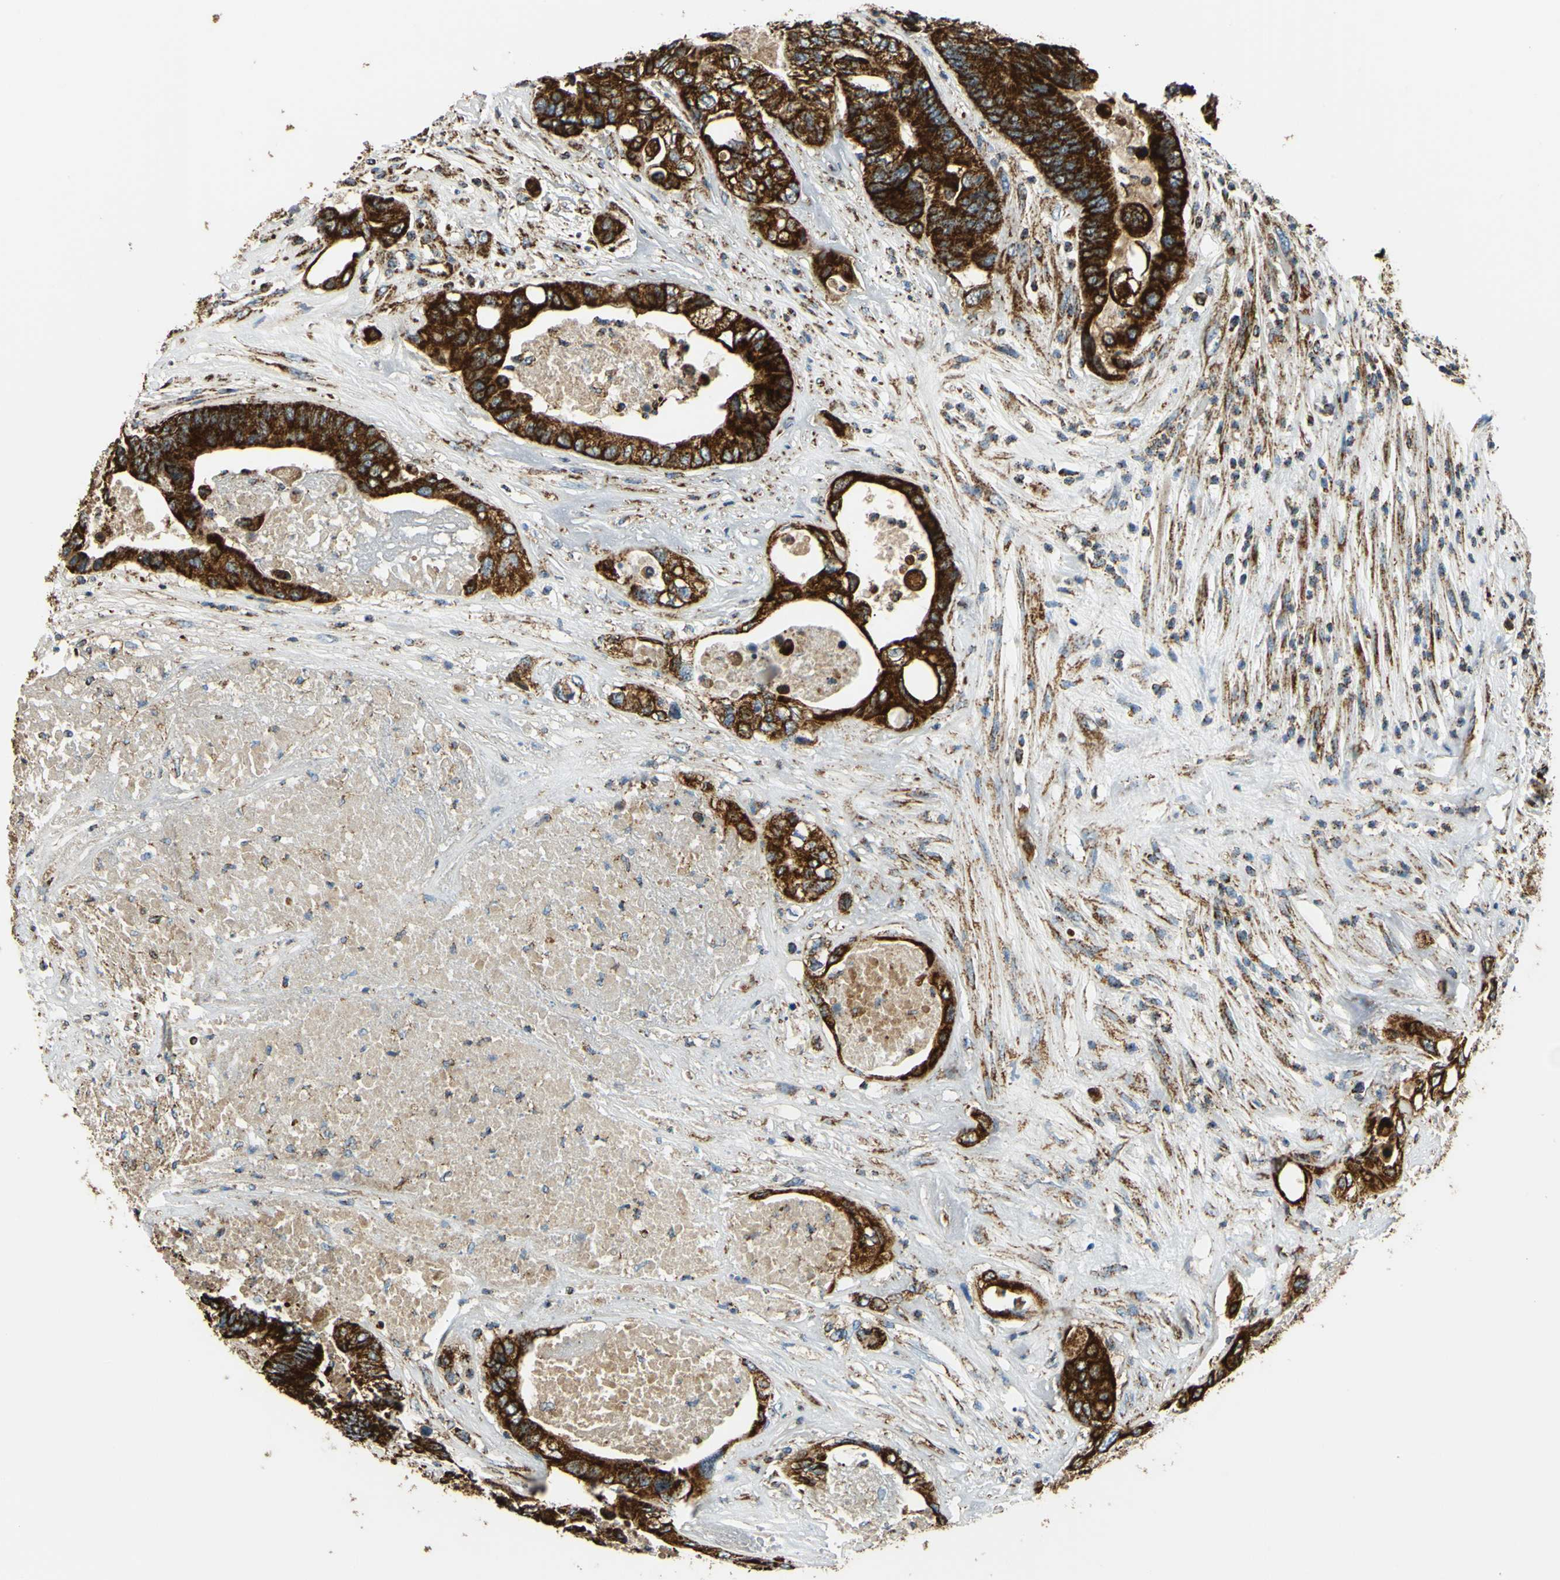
{"staining": {"intensity": "strong", "quantity": ">75%", "location": "cytoplasmic/membranous"}, "tissue": "colorectal cancer", "cell_type": "Tumor cells", "image_type": "cancer", "snomed": [{"axis": "morphology", "description": "Adenocarcinoma, NOS"}, {"axis": "topography", "description": "Rectum"}], "caption": "Immunohistochemistry (IHC) (DAB (3,3'-diaminobenzidine)) staining of colorectal cancer (adenocarcinoma) exhibits strong cytoplasmic/membranous protein positivity in about >75% of tumor cells.", "gene": "MAVS", "patient": {"sex": "male", "age": 55}}